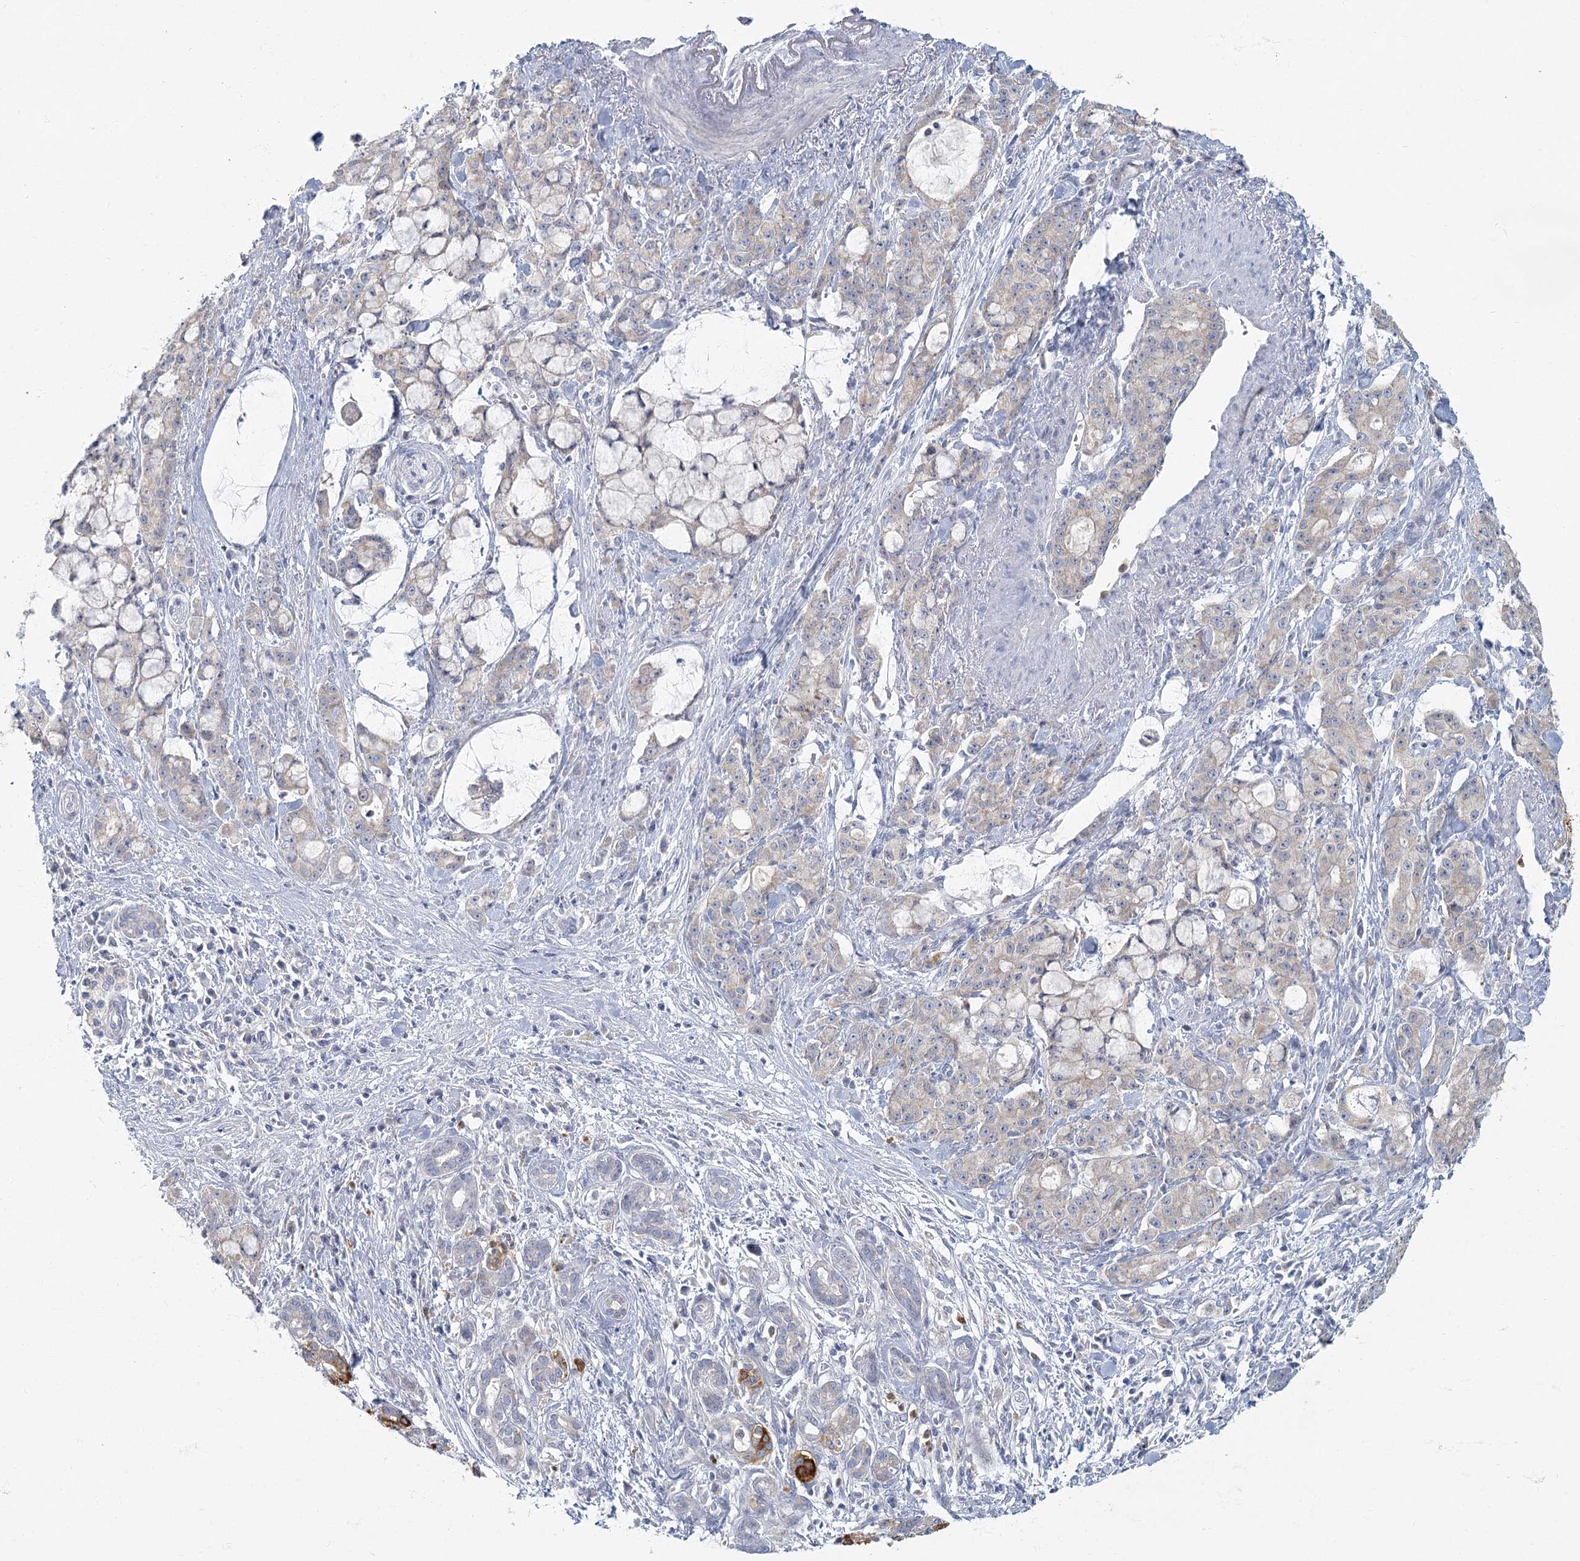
{"staining": {"intensity": "negative", "quantity": "none", "location": "none"}, "tissue": "pancreatic cancer", "cell_type": "Tumor cells", "image_type": "cancer", "snomed": [{"axis": "morphology", "description": "Adenocarcinoma, NOS"}, {"axis": "topography", "description": "Pancreas"}], "caption": "A high-resolution photomicrograph shows immunohistochemistry (IHC) staining of pancreatic cancer (adenocarcinoma), which demonstrates no significant expression in tumor cells.", "gene": "FAM110C", "patient": {"sex": "female", "age": 73}}